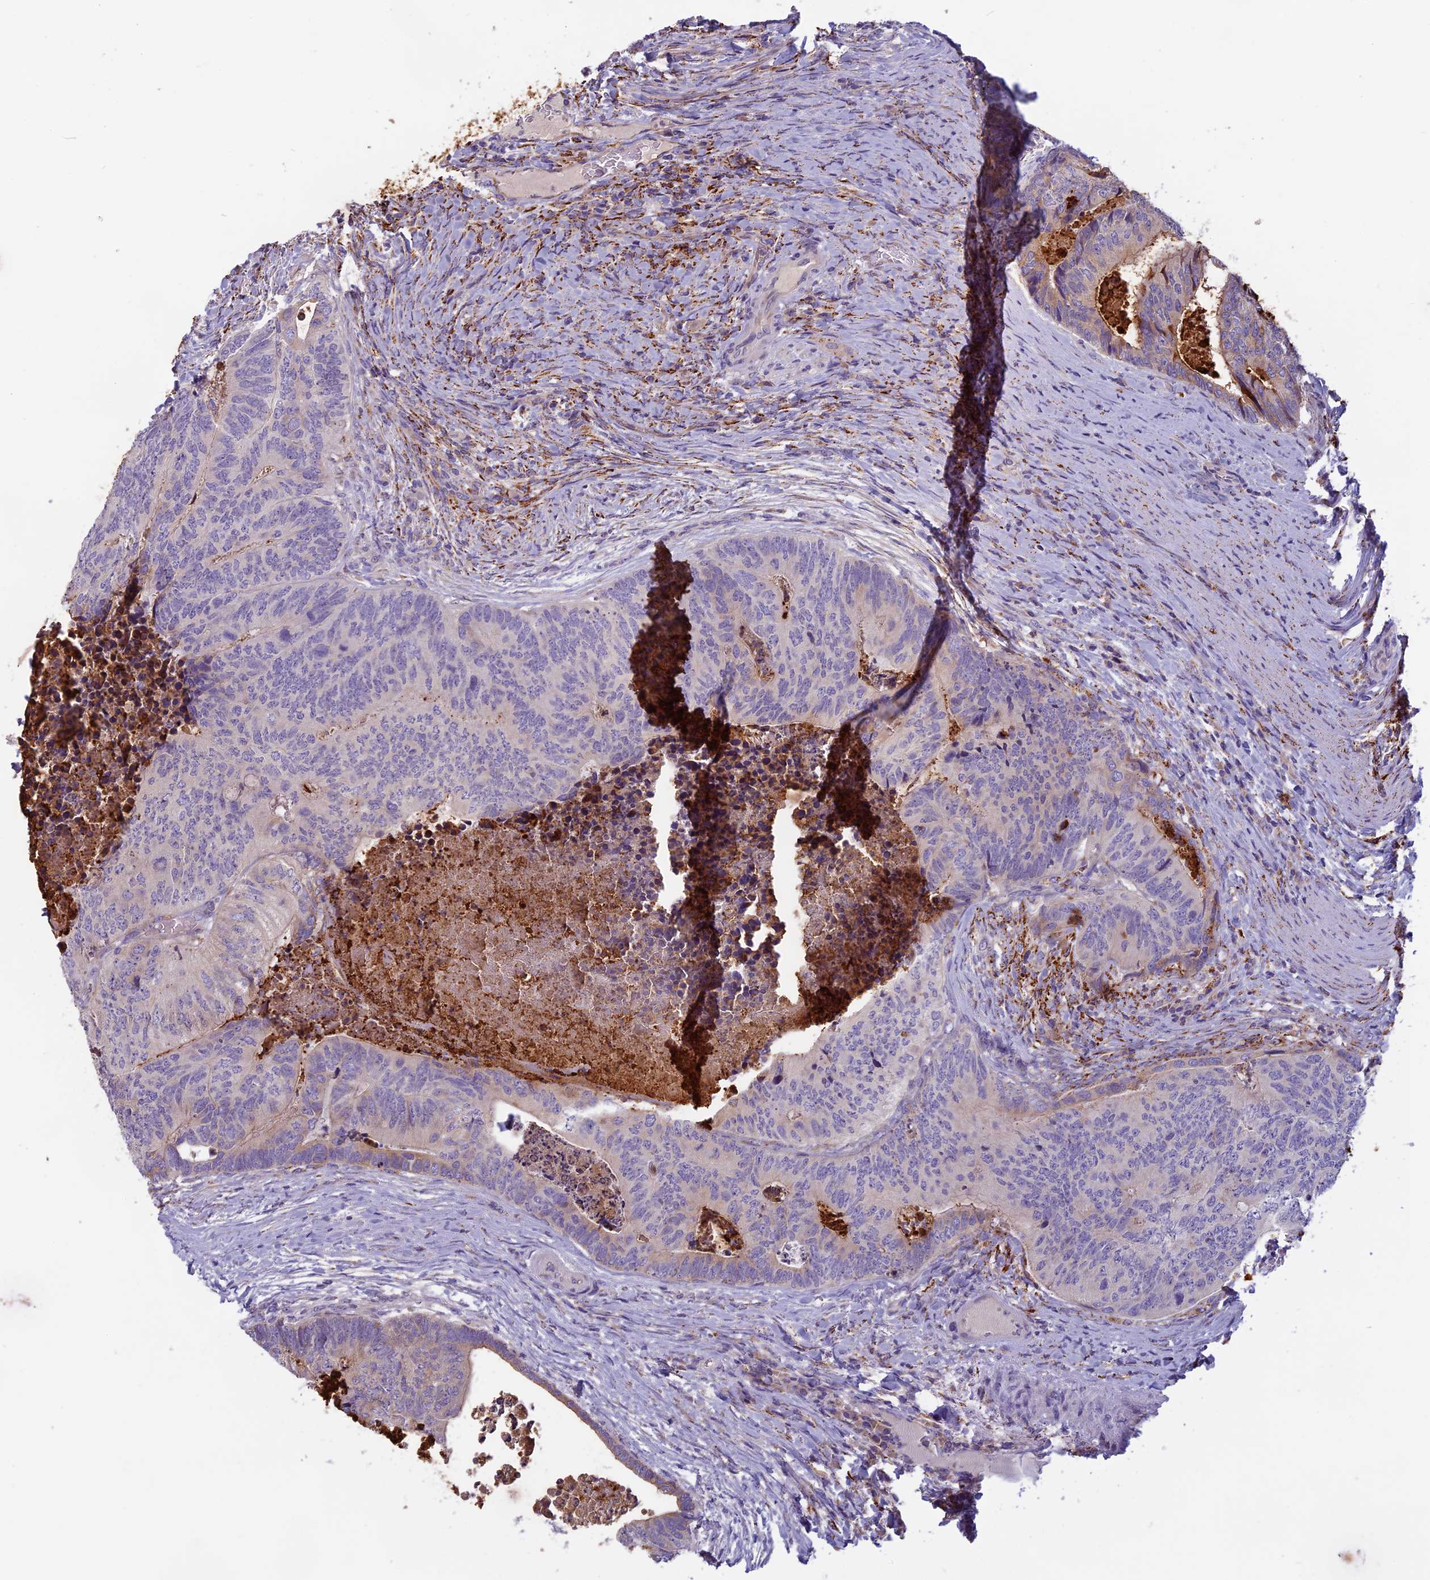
{"staining": {"intensity": "weak", "quantity": "<25%", "location": "cytoplasmic/membranous"}, "tissue": "colorectal cancer", "cell_type": "Tumor cells", "image_type": "cancer", "snomed": [{"axis": "morphology", "description": "Adenocarcinoma, NOS"}, {"axis": "topography", "description": "Colon"}], "caption": "IHC of human colorectal cancer (adenocarcinoma) displays no expression in tumor cells.", "gene": "SEMA7A", "patient": {"sex": "female", "age": 67}}